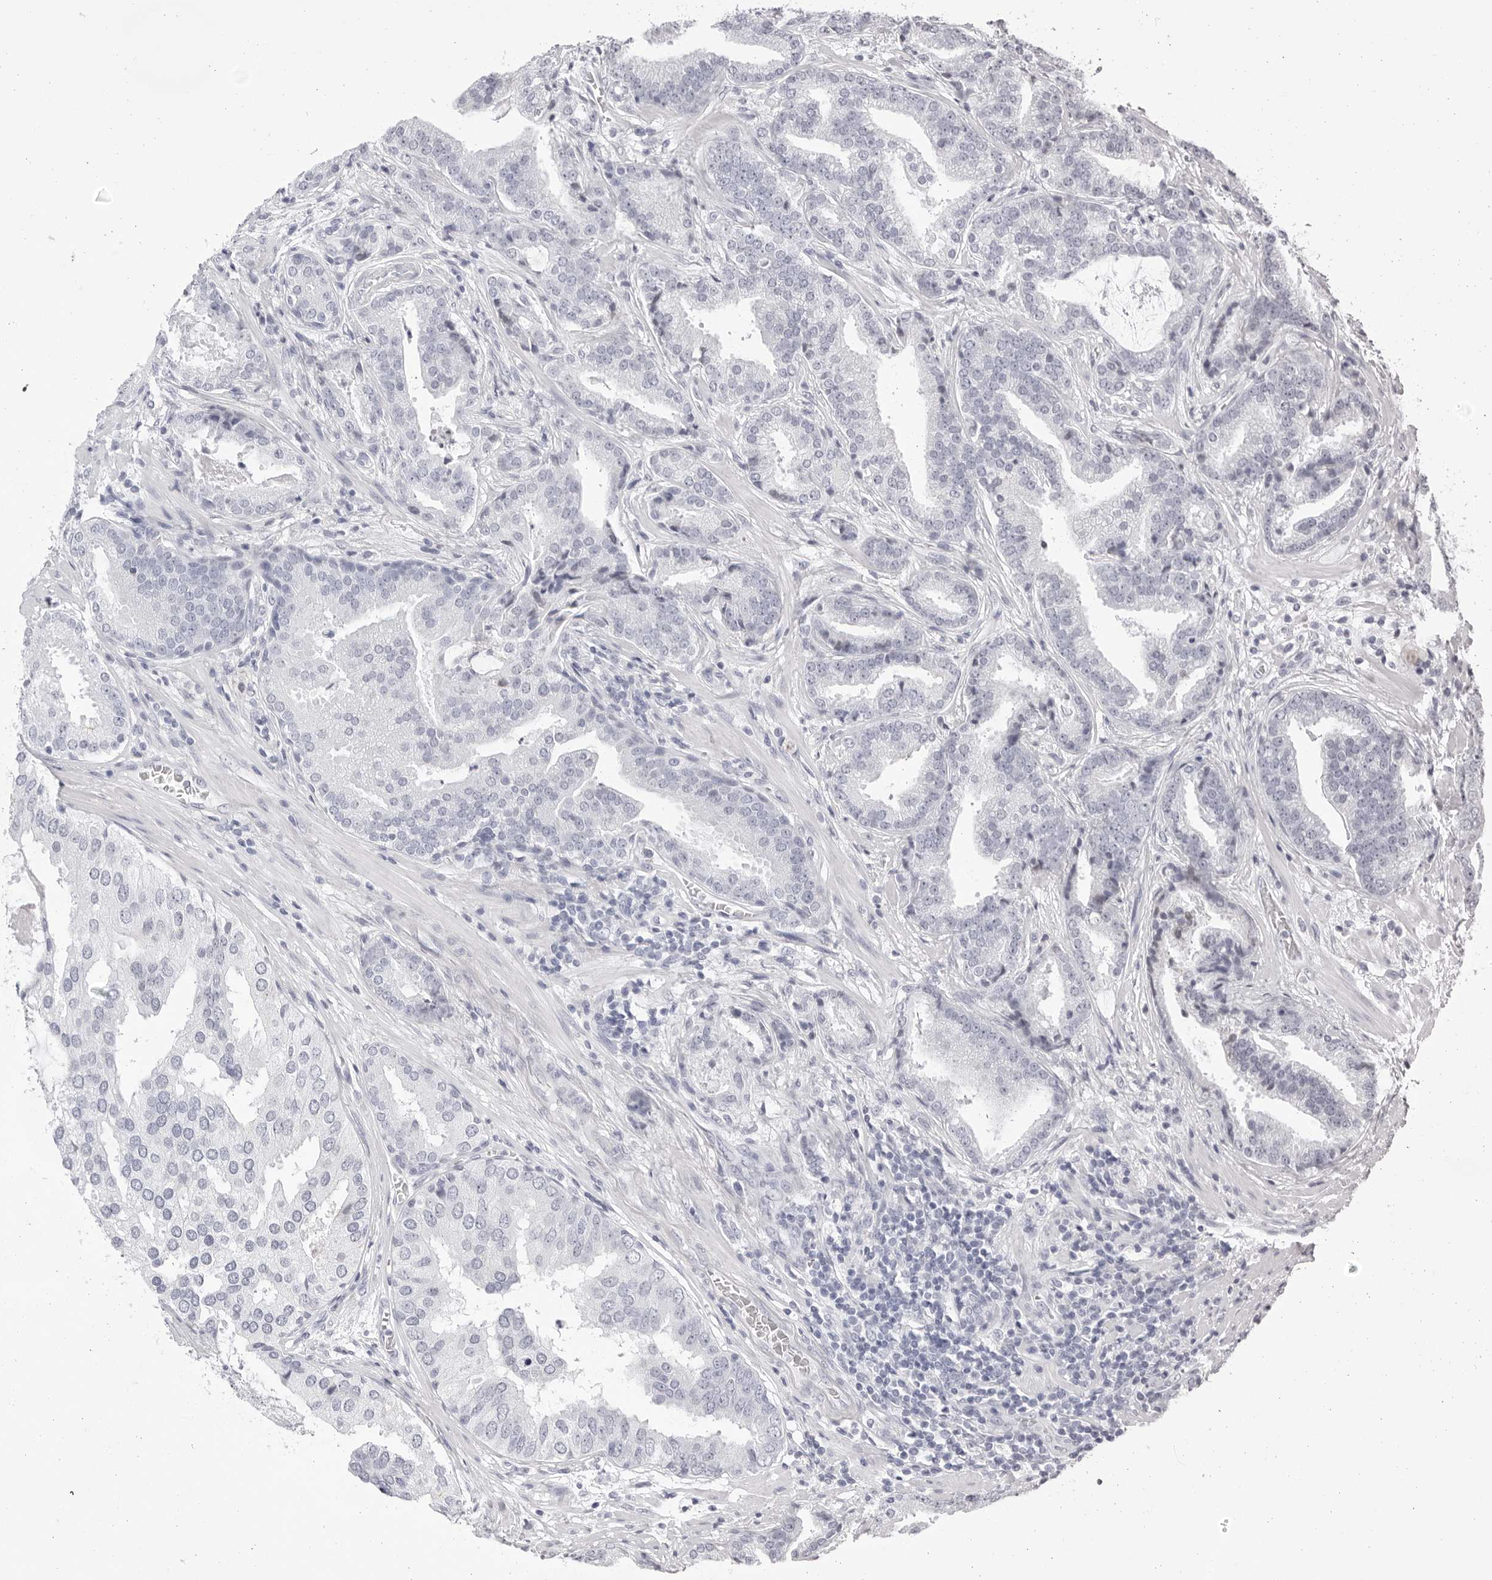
{"staining": {"intensity": "negative", "quantity": "none", "location": "none"}, "tissue": "prostate cancer", "cell_type": "Tumor cells", "image_type": "cancer", "snomed": [{"axis": "morphology", "description": "Adenocarcinoma, Low grade"}, {"axis": "topography", "description": "Prostate"}], "caption": "IHC image of neoplastic tissue: prostate adenocarcinoma (low-grade) stained with DAB reveals no significant protein expression in tumor cells.", "gene": "TMOD4", "patient": {"sex": "male", "age": 67}}